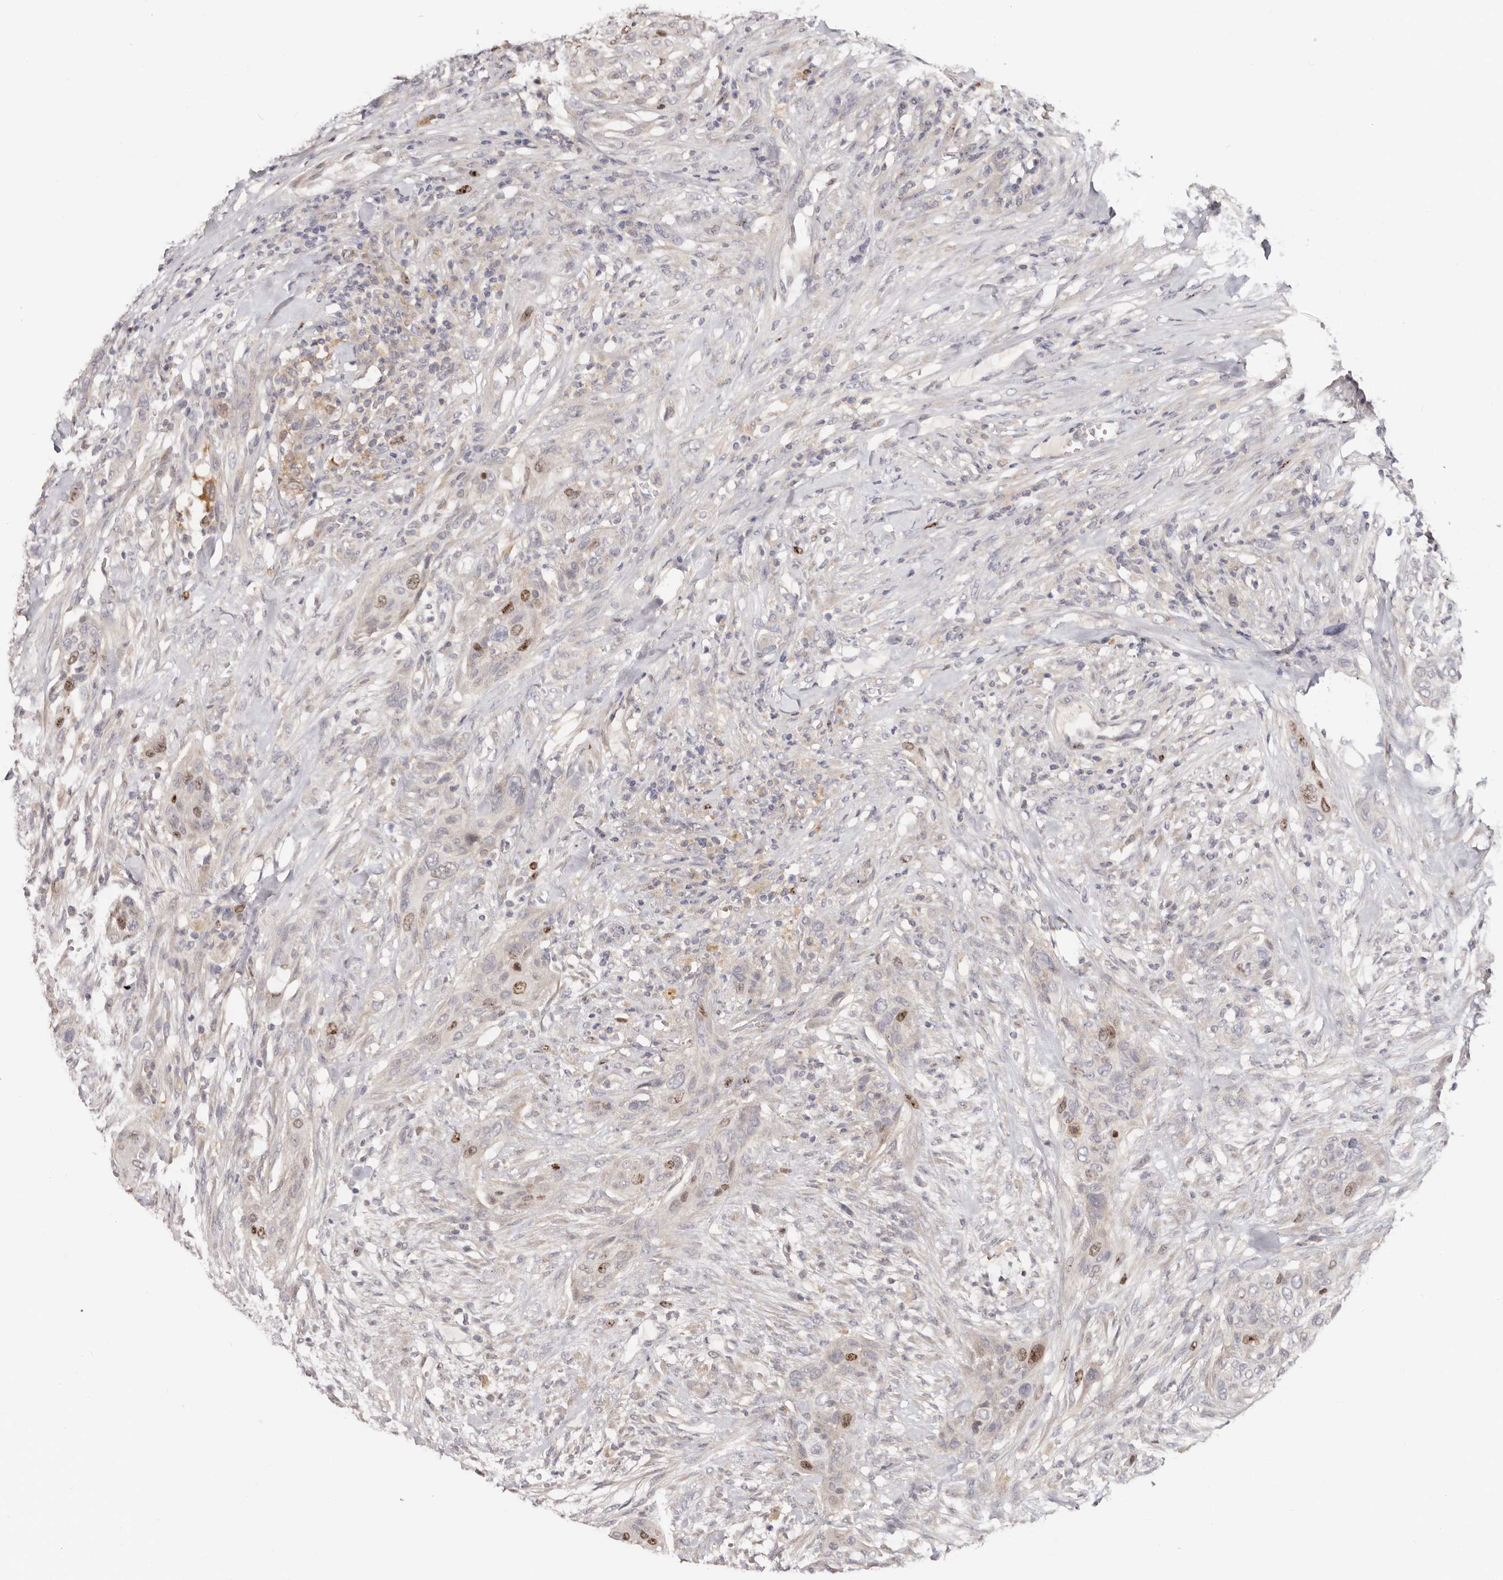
{"staining": {"intensity": "moderate", "quantity": "<25%", "location": "nuclear"}, "tissue": "urothelial cancer", "cell_type": "Tumor cells", "image_type": "cancer", "snomed": [{"axis": "morphology", "description": "Urothelial carcinoma, High grade"}, {"axis": "topography", "description": "Urinary bladder"}], "caption": "Protein expression analysis of high-grade urothelial carcinoma shows moderate nuclear positivity in approximately <25% of tumor cells. Nuclei are stained in blue.", "gene": "CCDC190", "patient": {"sex": "male", "age": 35}}